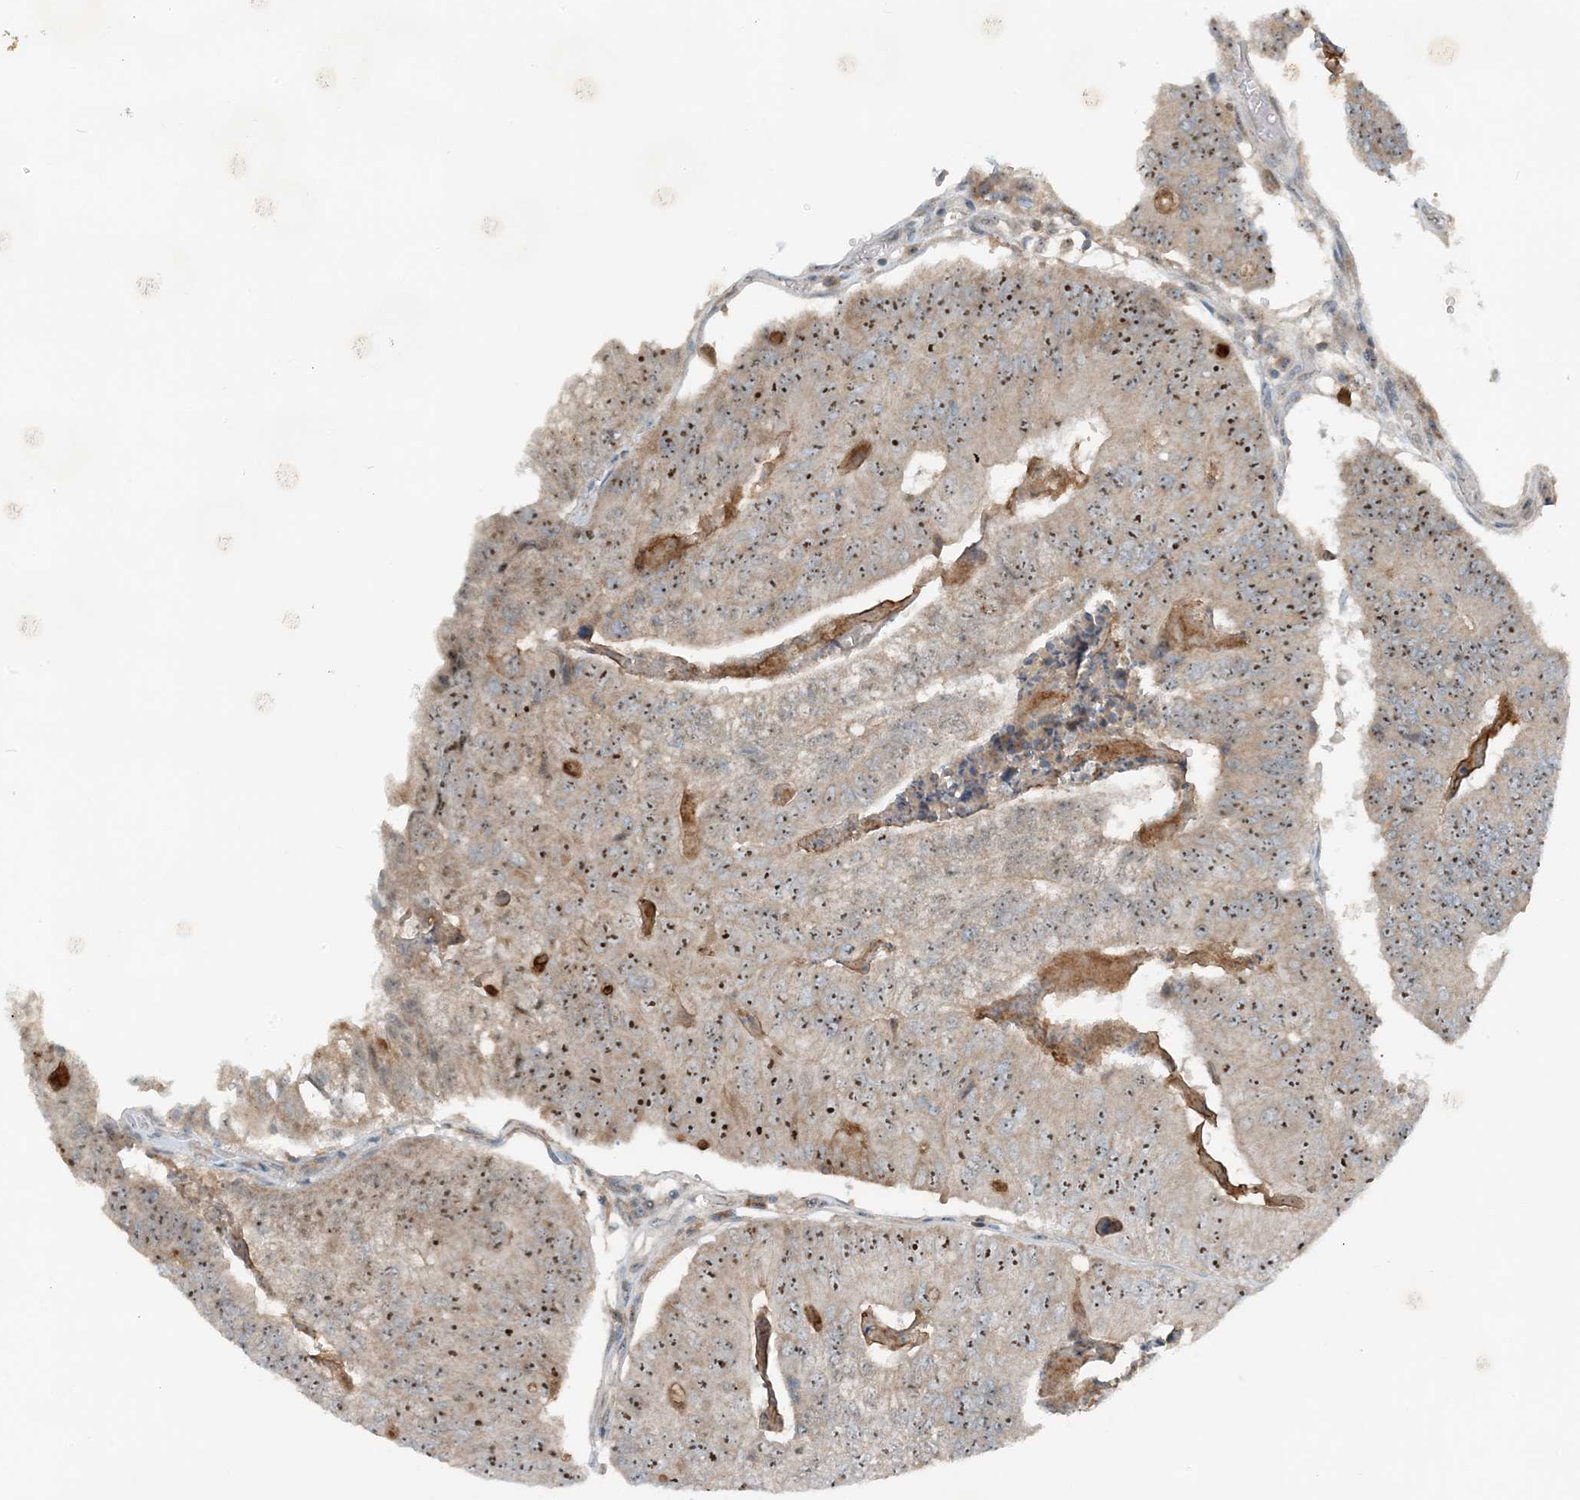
{"staining": {"intensity": "moderate", "quantity": ">75%", "location": "cytoplasmic/membranous,nuclear"}, "tissue": "colorectal cancer", "cell_type": "Tumor cells", "image_type": "cancer", "snomed": [{"axis": "morphology", "description": "Adenocarcinoma, NOS"}, {"axis": "topography", "description": "Colon"}], "caption": "Human colorectal cancer stained for a protein (brown) reveals moderate cytoplasmic/membranous and nuclear positive expression in about >75% of tumor cells.", "gene": "MITD1", "patient": {"sex": "female", "age": 67}}